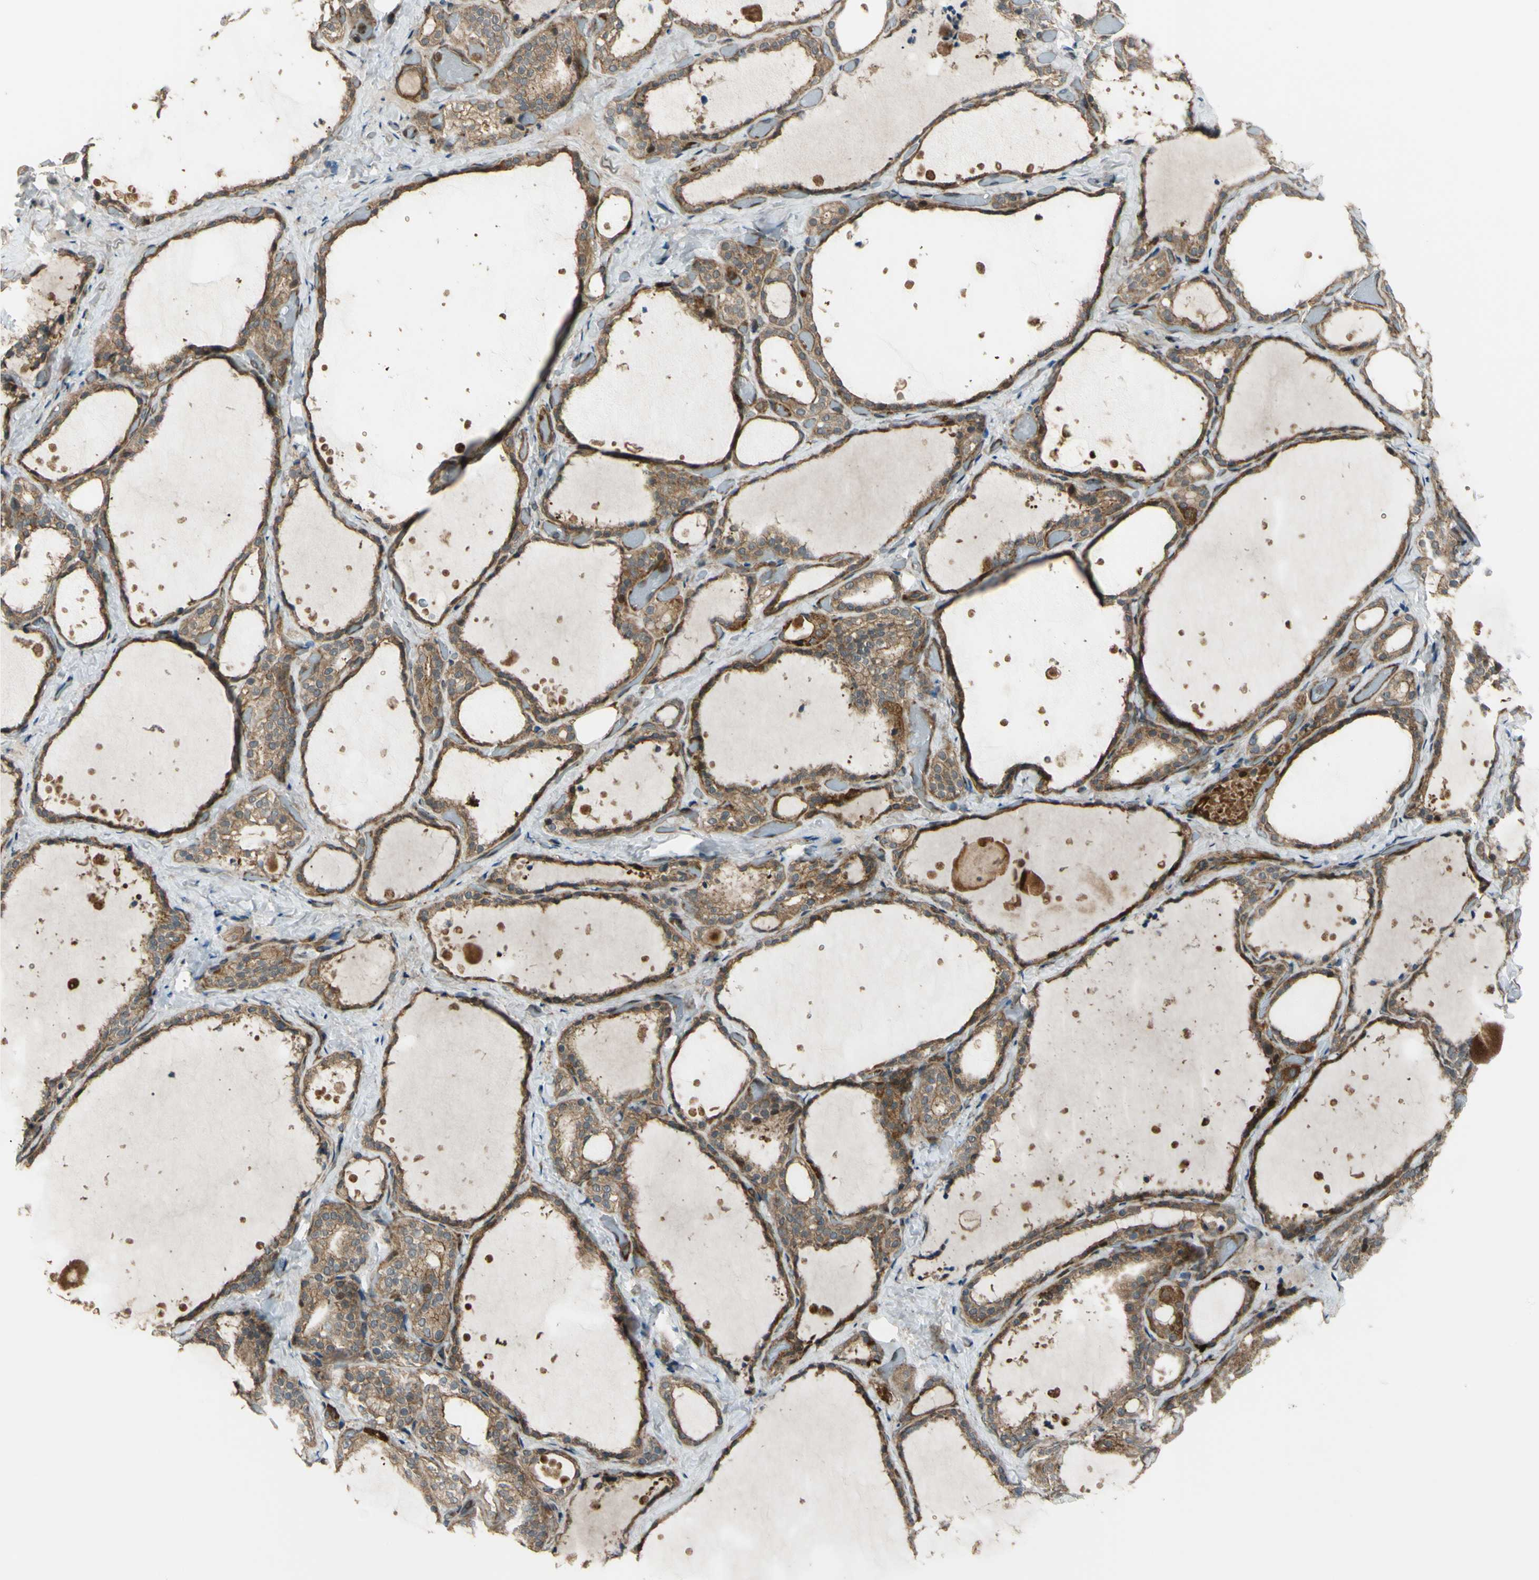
{"staining": {"intensity": "moderate", "quantity": ">75%", "location": "cytoplasmic/membranous"}, "tissue": "thyroid gland", "cell_type": "Glandular cells", "image_type": "normal", "snomed": [{"axis": "morphology", "description": "Normal tissue, NOS"}, {"axis": "topography", "description": "Thyroid gland"}], "caption": "Unremarkable thyroid gland demonstrates moderate cytoplasmic/membranous staining in approximately >75% of glandular cells, visualized by immunohistochemistry.", "gene": "FLII", "patient": {"sex": "female", "age": 44}}